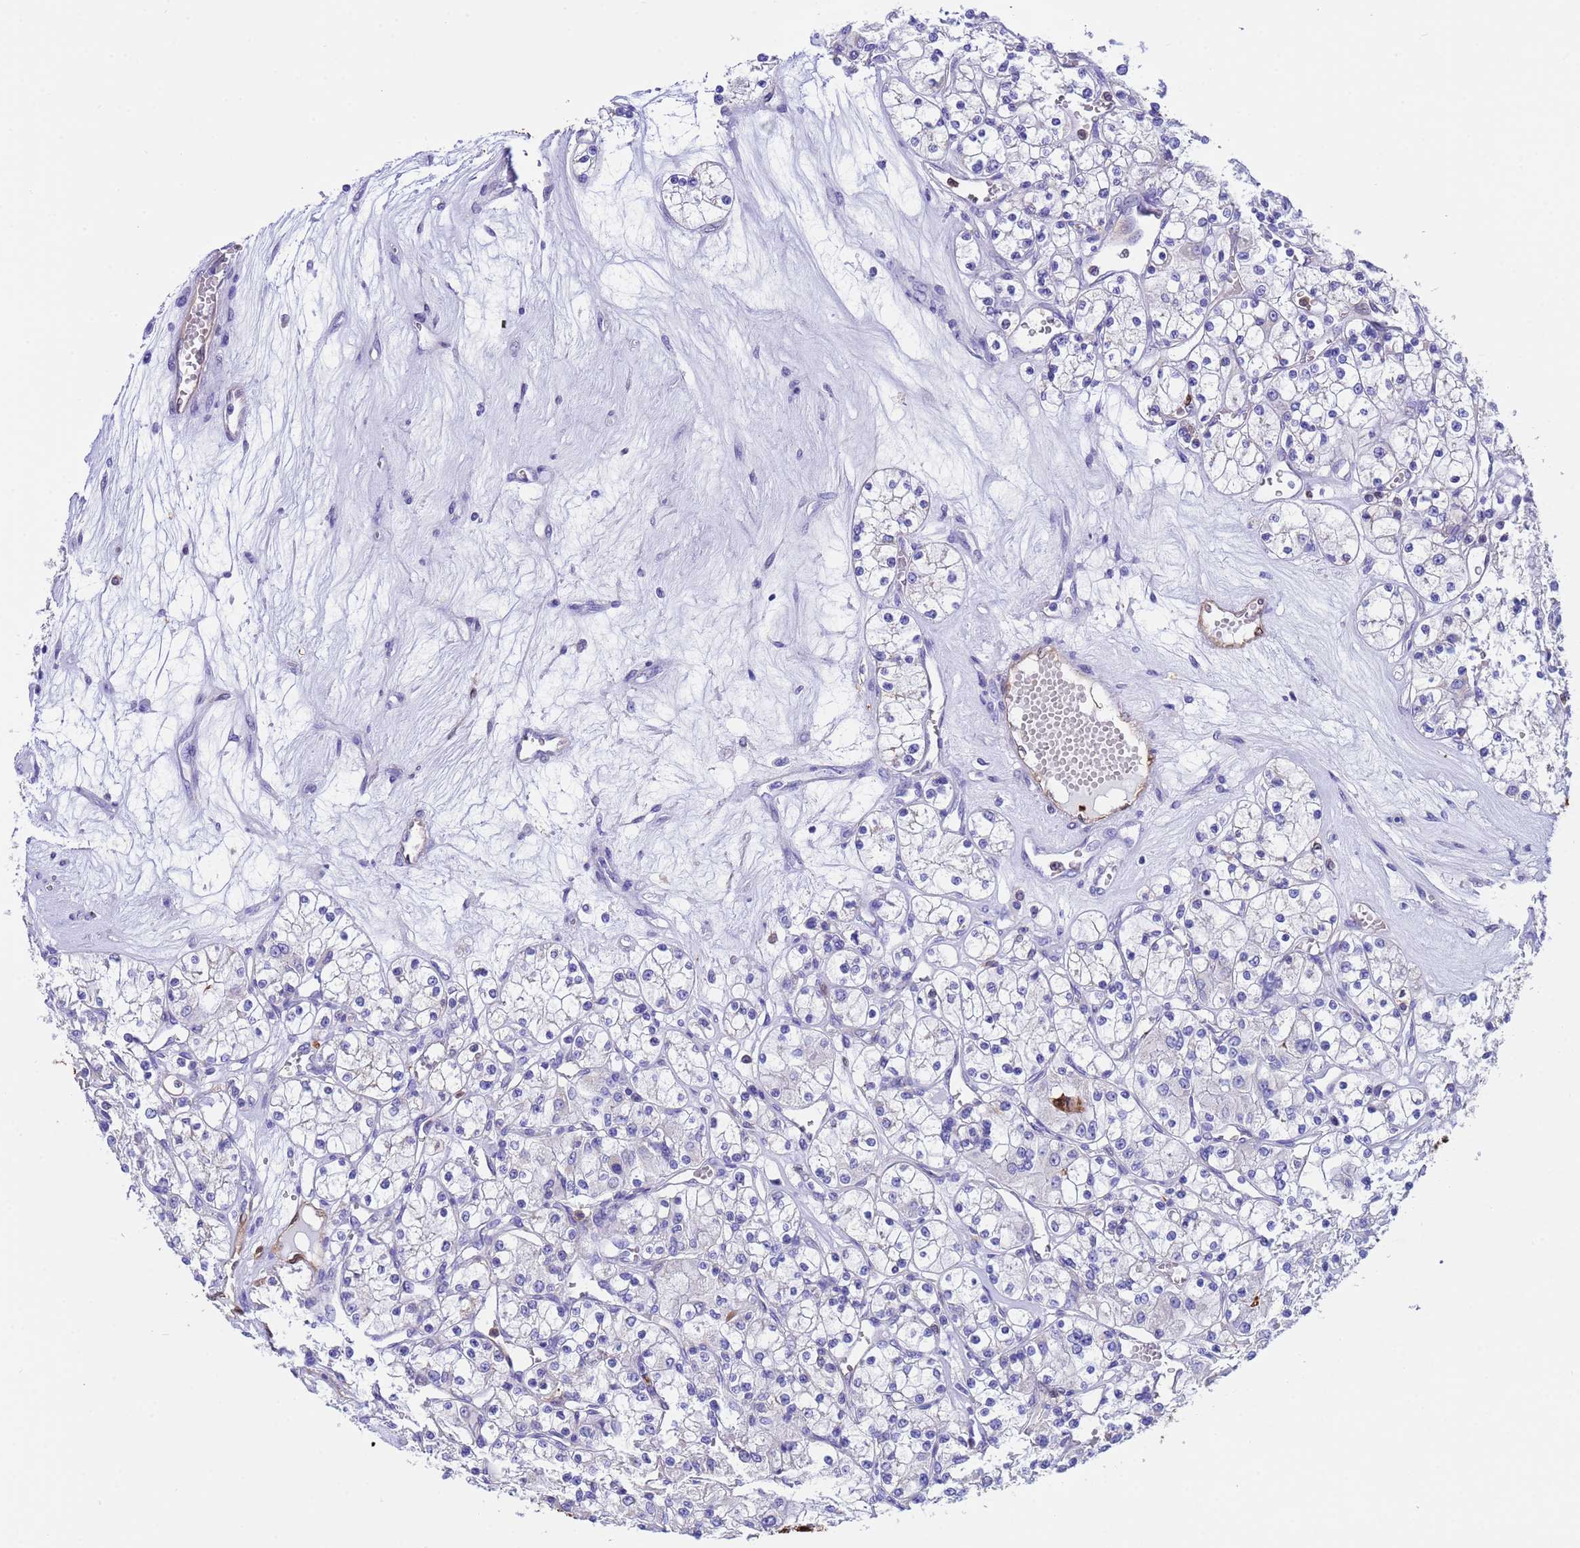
{"staining": {"intensity": "negative", "quantity": "none", "location": "none"}, "tissue": "renal cancer", "cell_type": "Tumor cells", "image_type": "cancer", "snomed": [{"axis": "morphology", "description": "Adenocarcinoma, NOS"}, {"axis": "topography", "description": "Kidney"}], "caption": "Image shows no significant protein positivity in tumor cells of adenocarcinoma (renal). (Brightfield microscopy of DAB (3,3'-diaminobenzidine) immunohistochemistry at high magnification).", "gene": "C6orf47", "patient": {"sex": "female", "age": 59}}